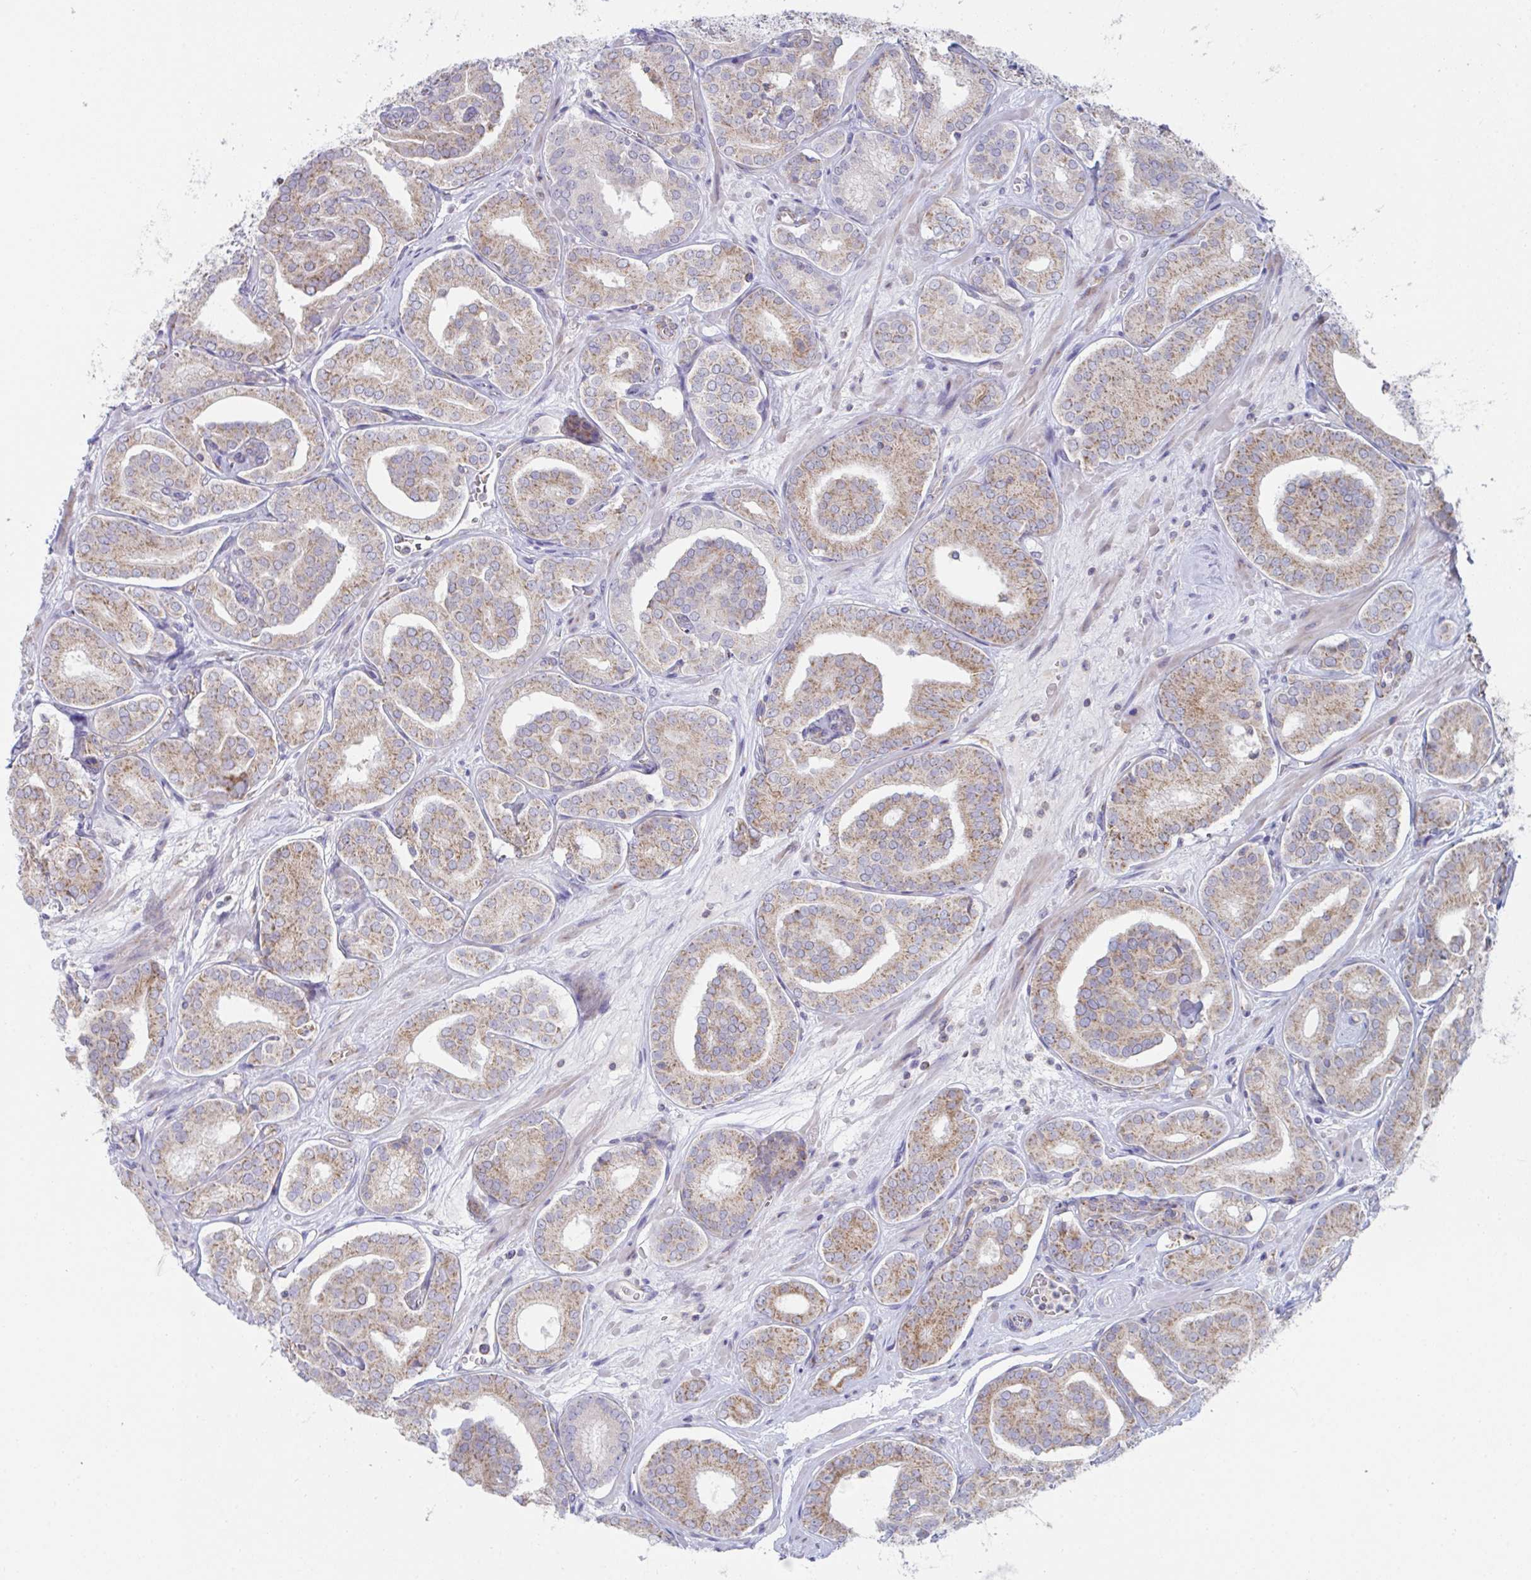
{"staining": {"intensity": "moderate", "quantity": "25%-75%", "location": "cytoplasmic/membranous"}, "tissue": "prostate cancer", "cell_type": "Tumor cells", "image_type": "cancer", "snomed": [{"axis": "morphology", "description": "Adenocarcinoma, High grade"}, {"axis": "topography", "description": "Prostate"}], "caption": "Approximately 25%-75% of tumor cells in human prostate cancer (high-grade adenocarcinoma) show moderate cytoplasmic/membranous protein staining as visualized by brown immunohistochemical staining.", "gene": "NDUFA7", "patient": {"sex": "male", "age": 66}}